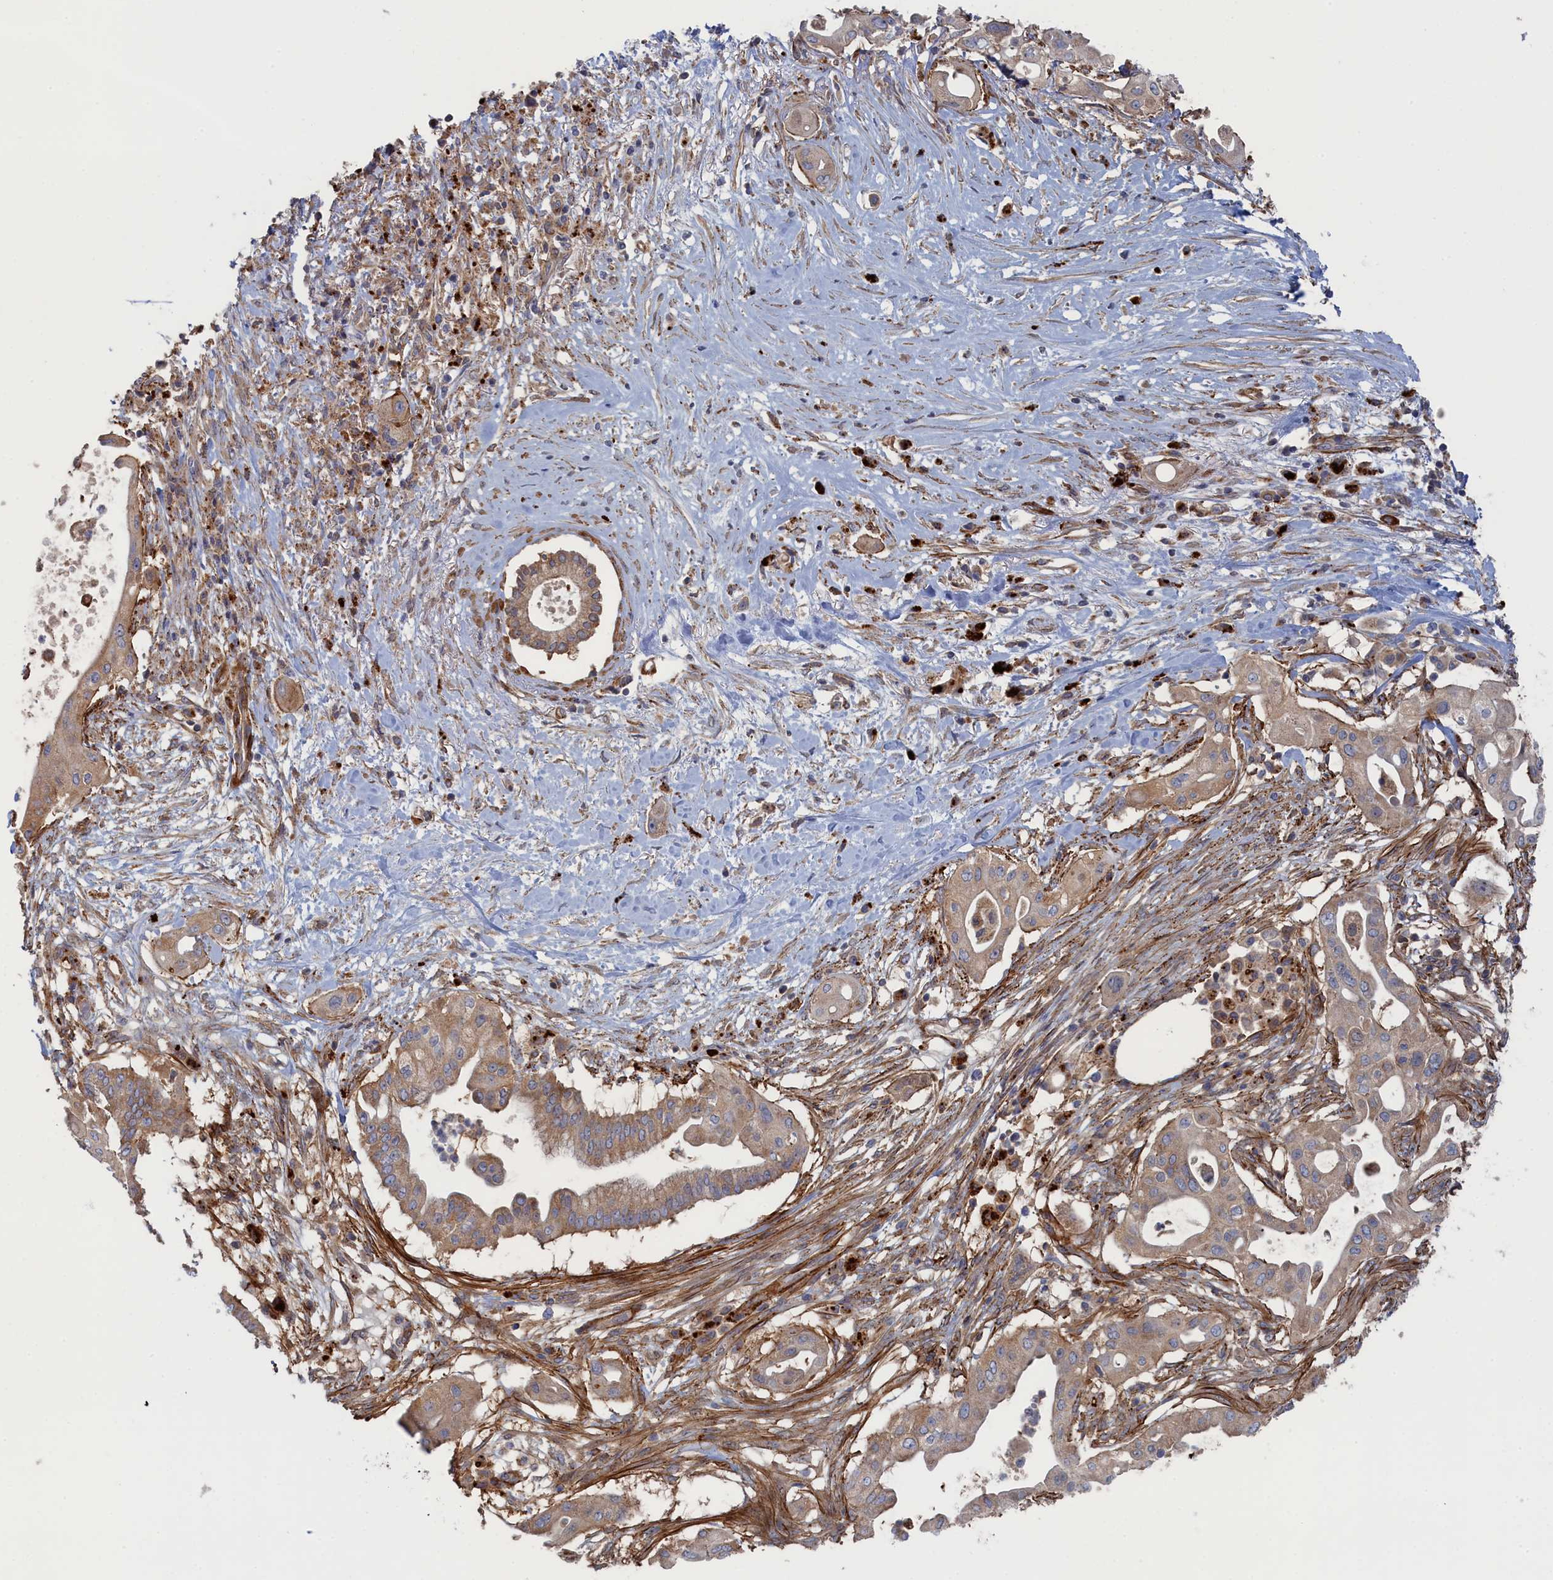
{"staining": {"intensity": "moderate", "quantity": ">75%", "location": "cytoplasmic/membranous"}, "tissue": "pancreatic cancer", "cell_type": "Tumor cells", "image_type": "cancer", "snomed": [{"axis": "morphology", "description": "Adenocarcinoma, NOS"}, {"axis": "topography", "description": "Pancreas"}], "caption": "The image shows a brown stain indicating the presence of a protein in the cytoplasmic/membranous of tumor cells in pancreatic adenocarcinoma.", "gene": "FILIP1L", "patient": {"sex": "male", "age": 68}}